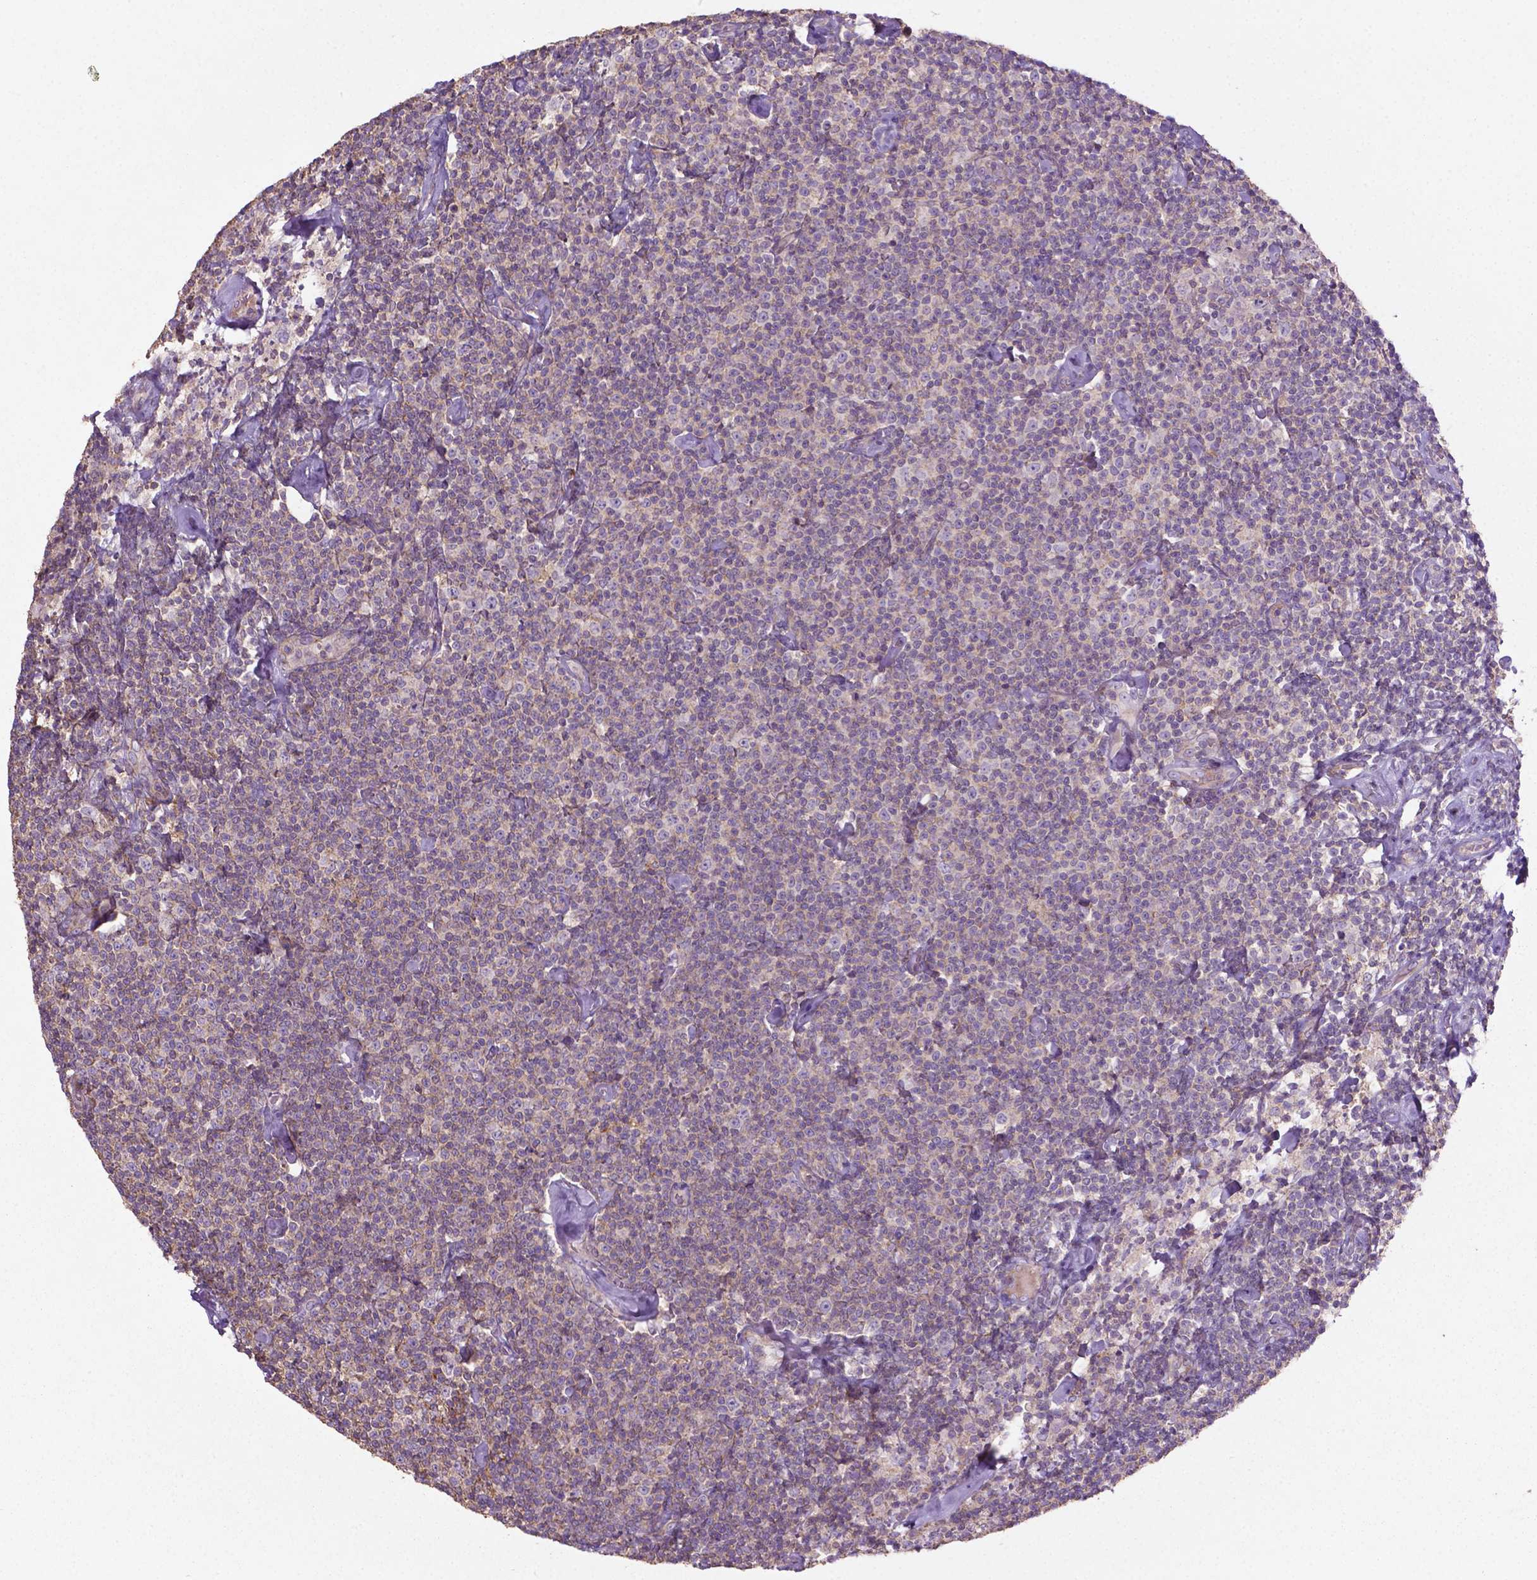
{"staining": {"intensity": "negative", "quantity": "none", "location": "none"}, "tissue": "lymphoma", "cell_type": "Tumor cells", "image_type": "cancer", "snomed": [{"axis": "morphology", "description": "Malignant lymphoma, non-Hodgkin's type, Low grade"}, {"axis": "topography", "description": "Lymph node"}], "caption": "DAB (3,3'-diaminobenzidine) immunohistochemical staining of human lymphoma shows no significant staining in tumor cells. (DAB (3,3'-diaminobenzidine) immunohistochemistry visualized using brightfield microscopy, high magnification).", "gene": "BMP4", "patient": {"sex": "male", "age": 81}}